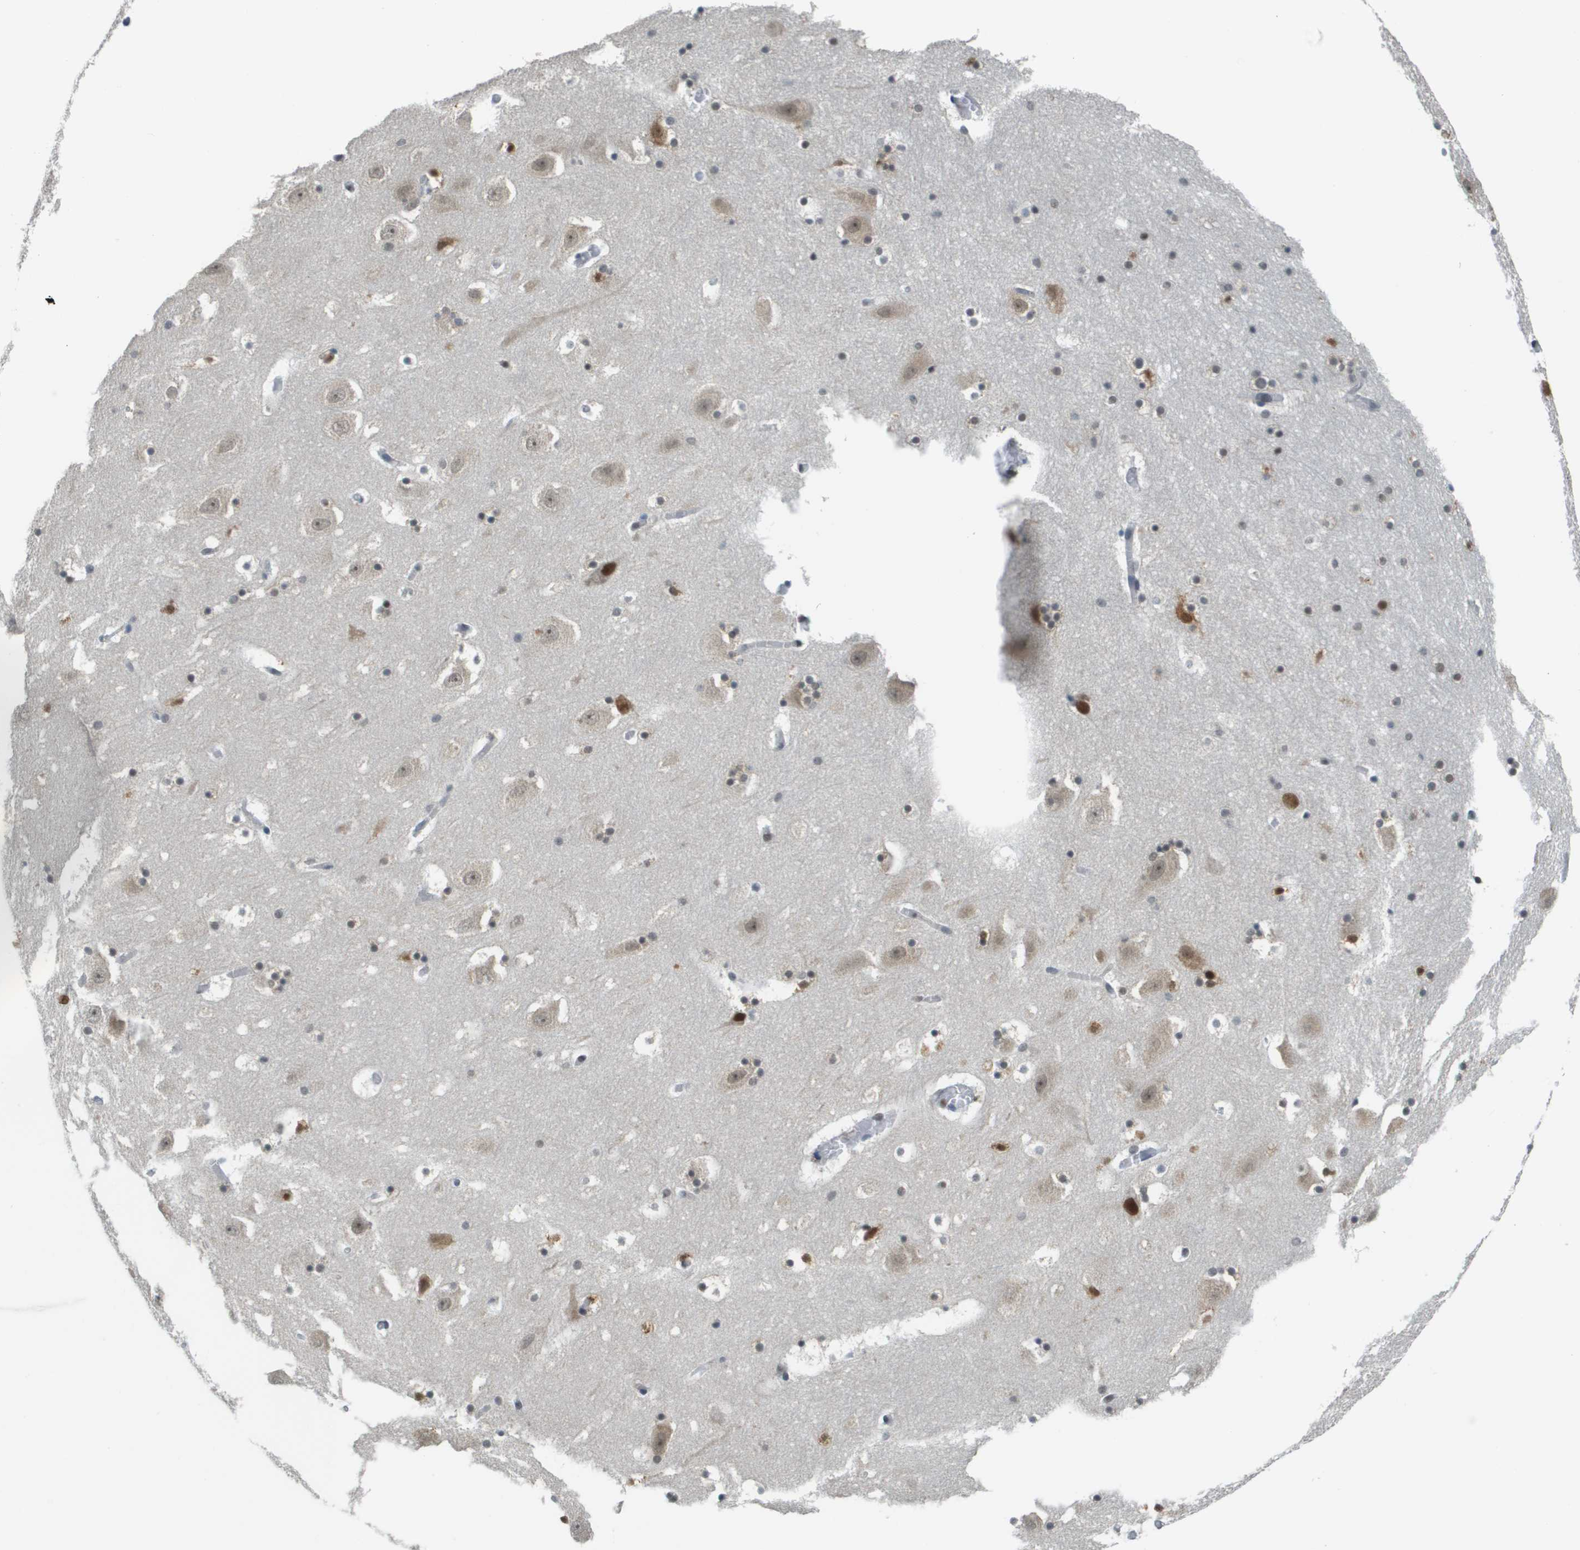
{"staining": {"intensity": "strong", "quantity": "25%-75%", "location": "nuclear"}, "tissue": "hippocampus", "cell_type": "Glial cells", "image_type": "normal", "snomed": [{"axis": "morphology", "description": "Normal tissue, NOS"}, {"axis": "topography", "description": "Hippocampus"}], "caption": "Hippocampus stained with IHC shows strong nuclear staining in about 25%-75% of glial cells. The staining is performed using DAB (3,3'-diaminobenzidine) brown chromogen to label protein expression. The nuclei are counter-stained blue using hematoxylin.", "gene": "CBX5", "patient": {"sex": "male", "age": 45}}